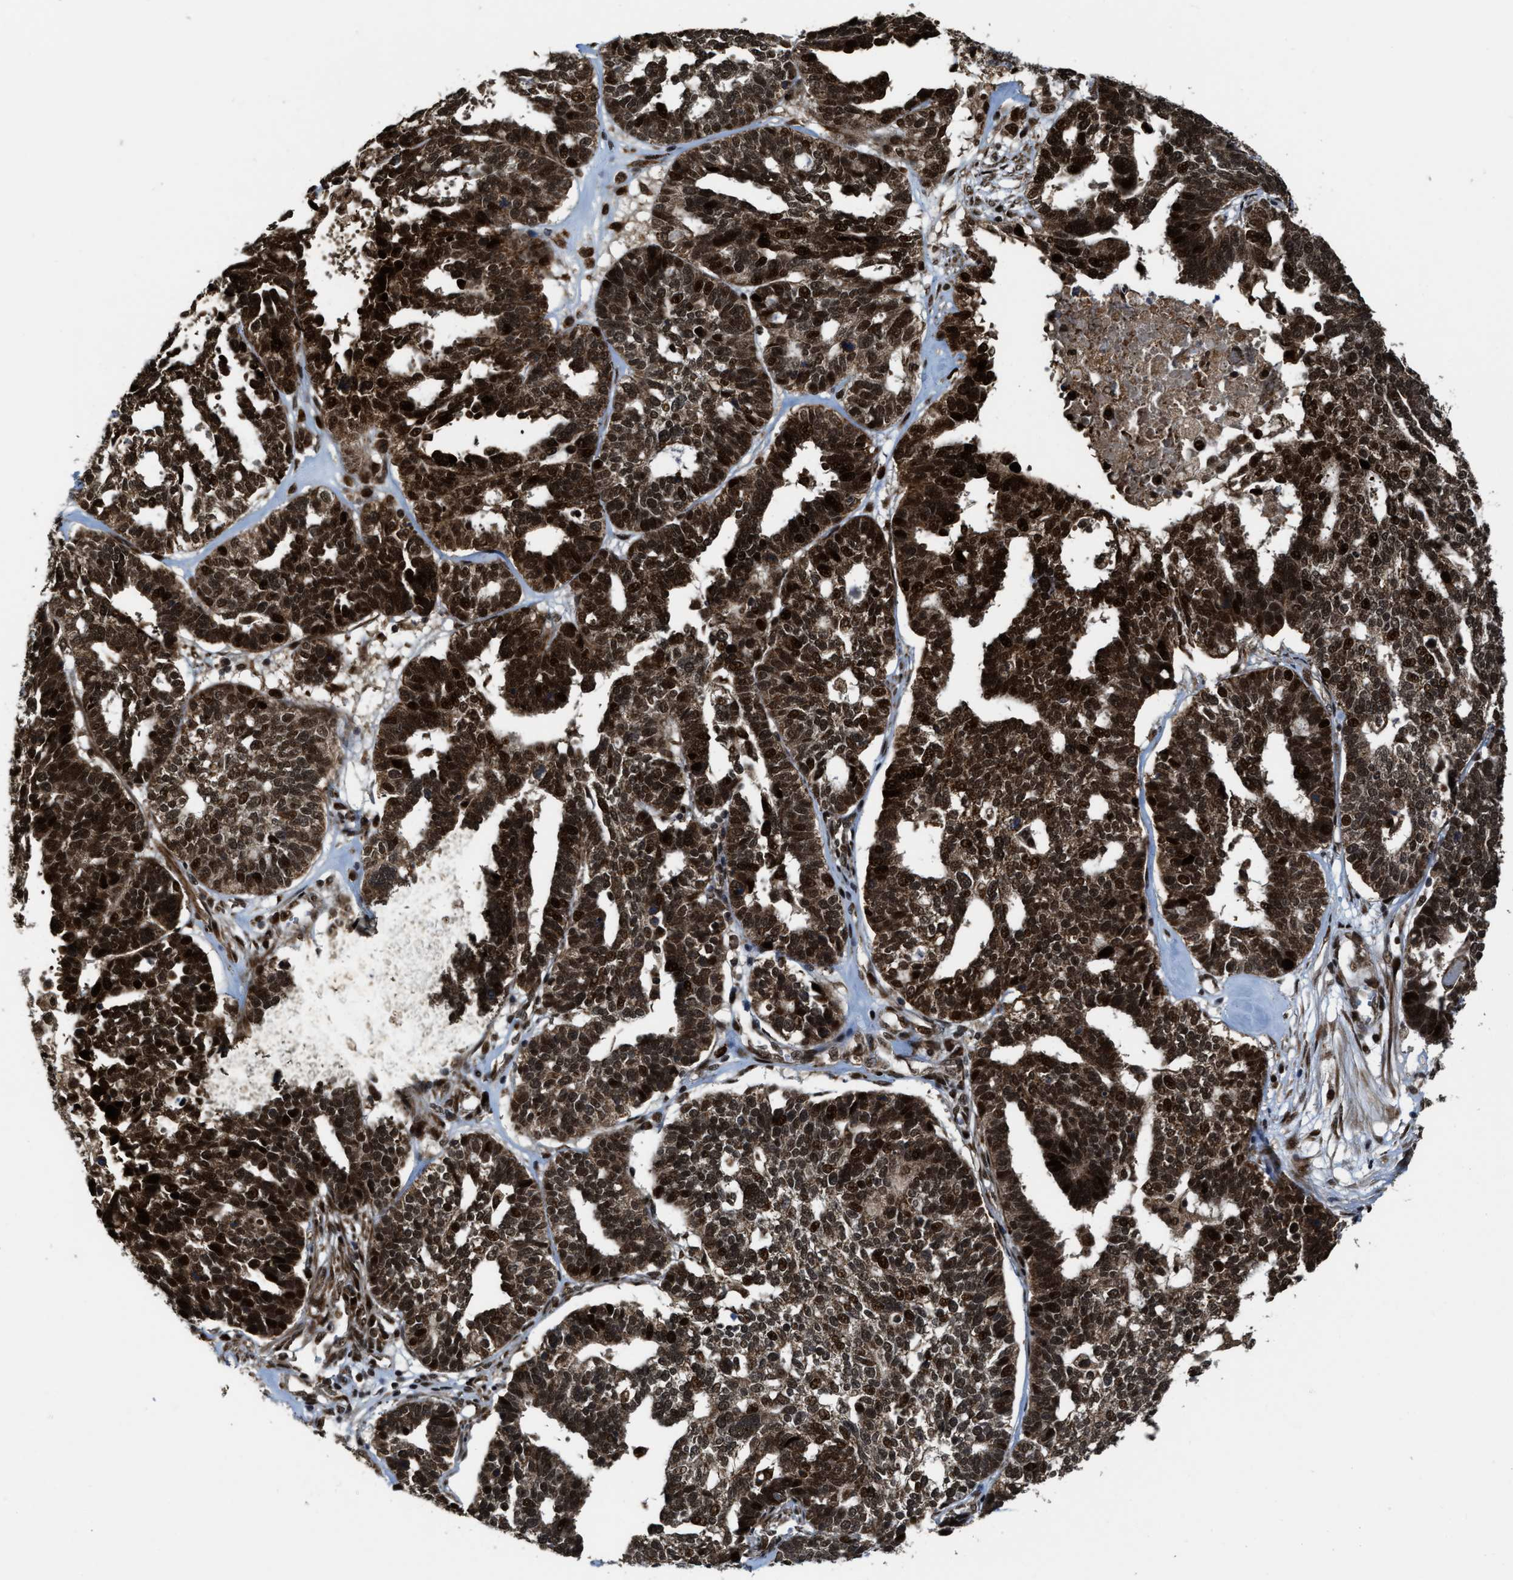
{"staining": {"intensity": "strong", "quantity": ">75%", "location": "cytoplasmic/membranous,nuclear"}, "tissue": "ovarian cancer", "cell_type": "Tumor cells", "image_type": "cancer", "snomed": [{"axis": "morphology", "description": "Cystadenocarcinoma, serous, NOS"}, {"axis": "topography", "description": "Ovary"}], "caption": "A histopathology image of ovarian cancer stained for a protein displays strong cytoplasmic/membranous and nuclear brown staining in tumor cells. (DAB (3,3'-diaminobenzidine) IHC, brown staining for protein, blue staining for nuclei).", "gene": "ZNF250", "patient": {"sex": "female", "age": 59}}